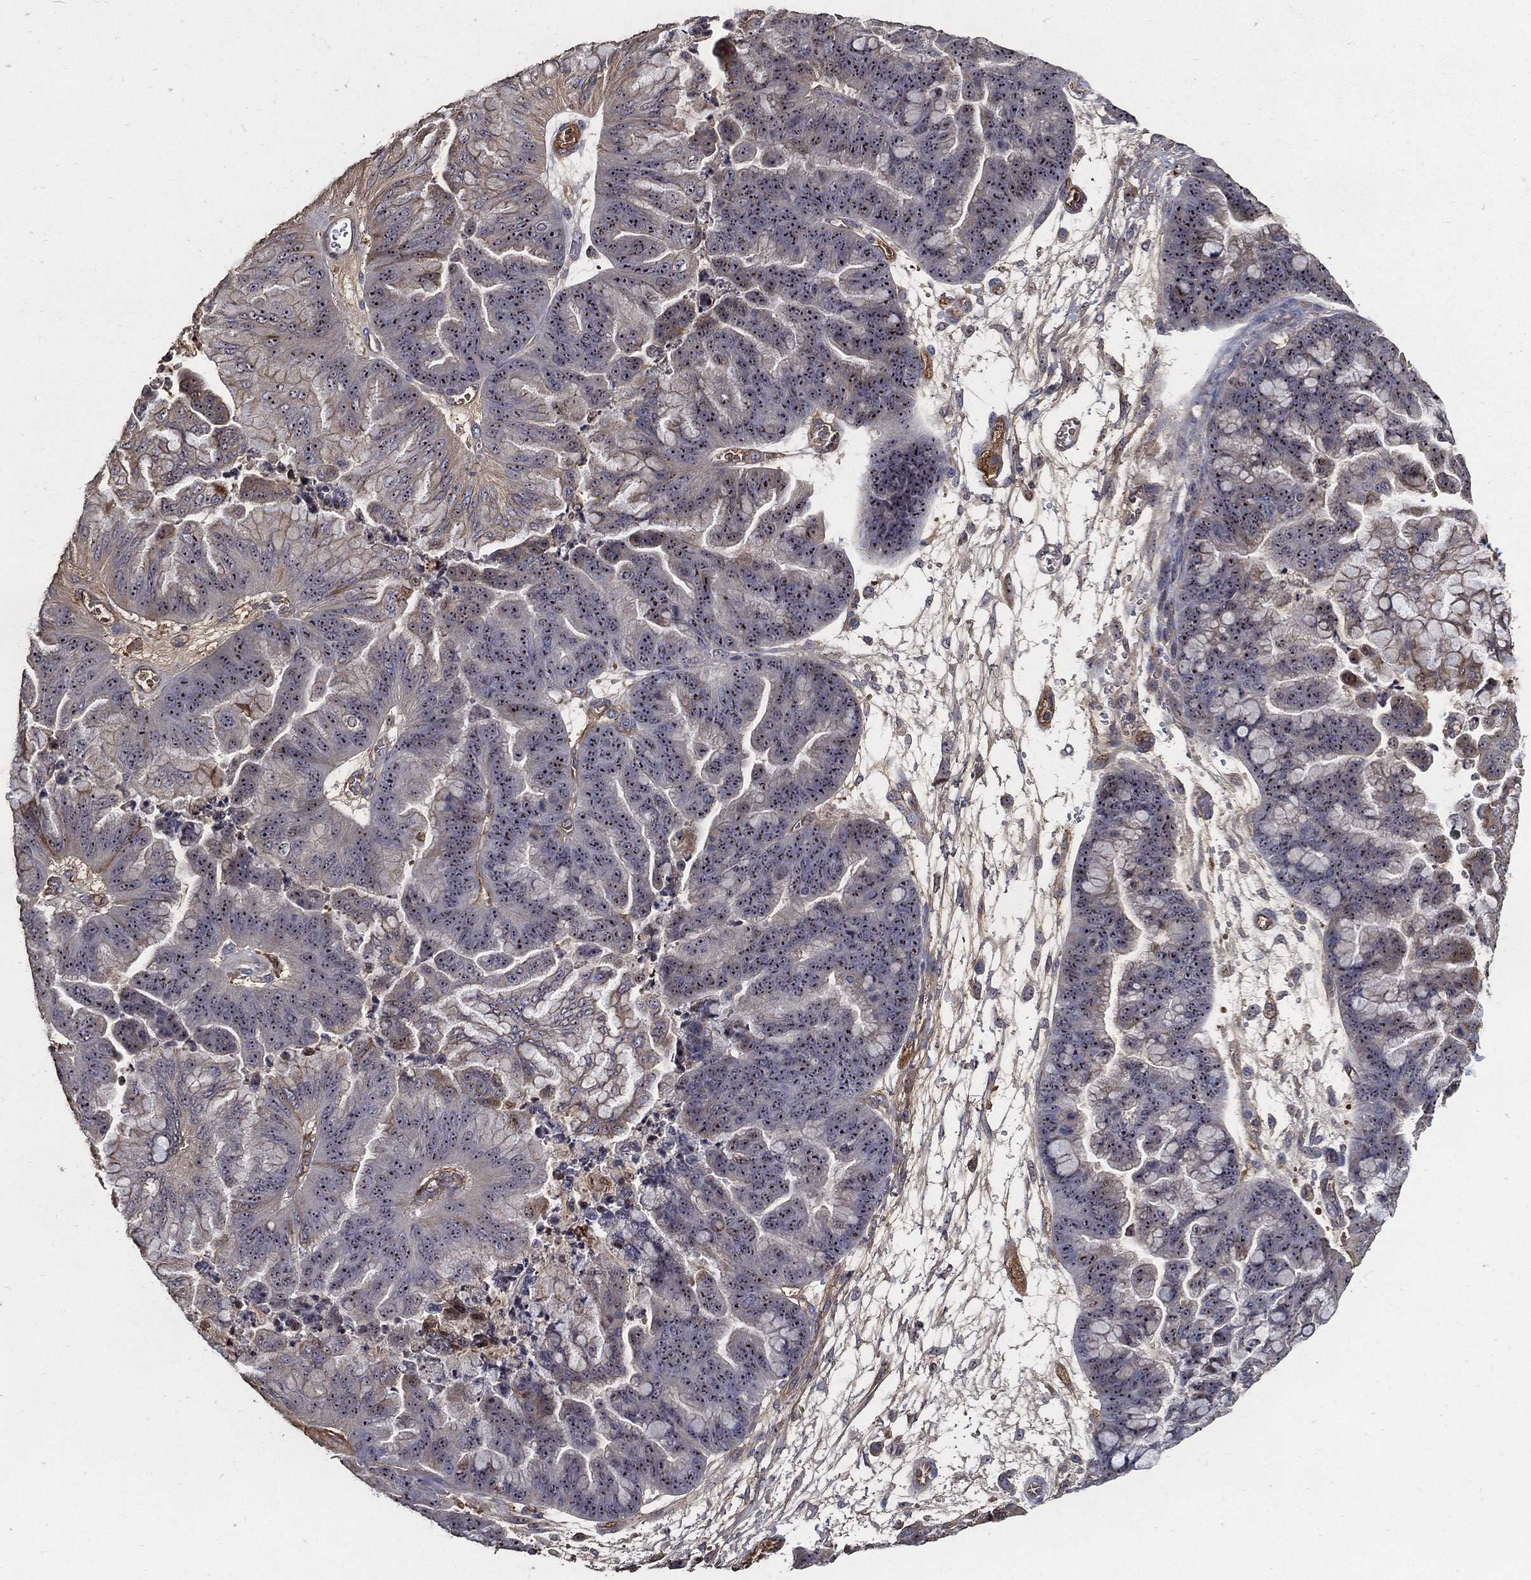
{"staining": {"intensity": "moderate", "quantity": "<25%", "location": "cytoplasmic/membranous"}, "tissue": "ovarian cancer", "cell_type": "Tumor cells", "image_type": "cancer", "snomed": [{"axis": "morphology", "description": "Cystadenocarcinoma, mucinous, NOS"}, {"axis": "topography", "description": "Ovary"}], "caption": "A photomicrograph of human mucinous cystadenocarcinoma (ovarian) stained for a protein exhibits moderate cytoplasmic/membranous brown staining in tumor cells. (DAB IHC with brightfield microscopy, high magnification).", "gene": "EFNA1", "patient": {"sex": "female", "age": 67}}